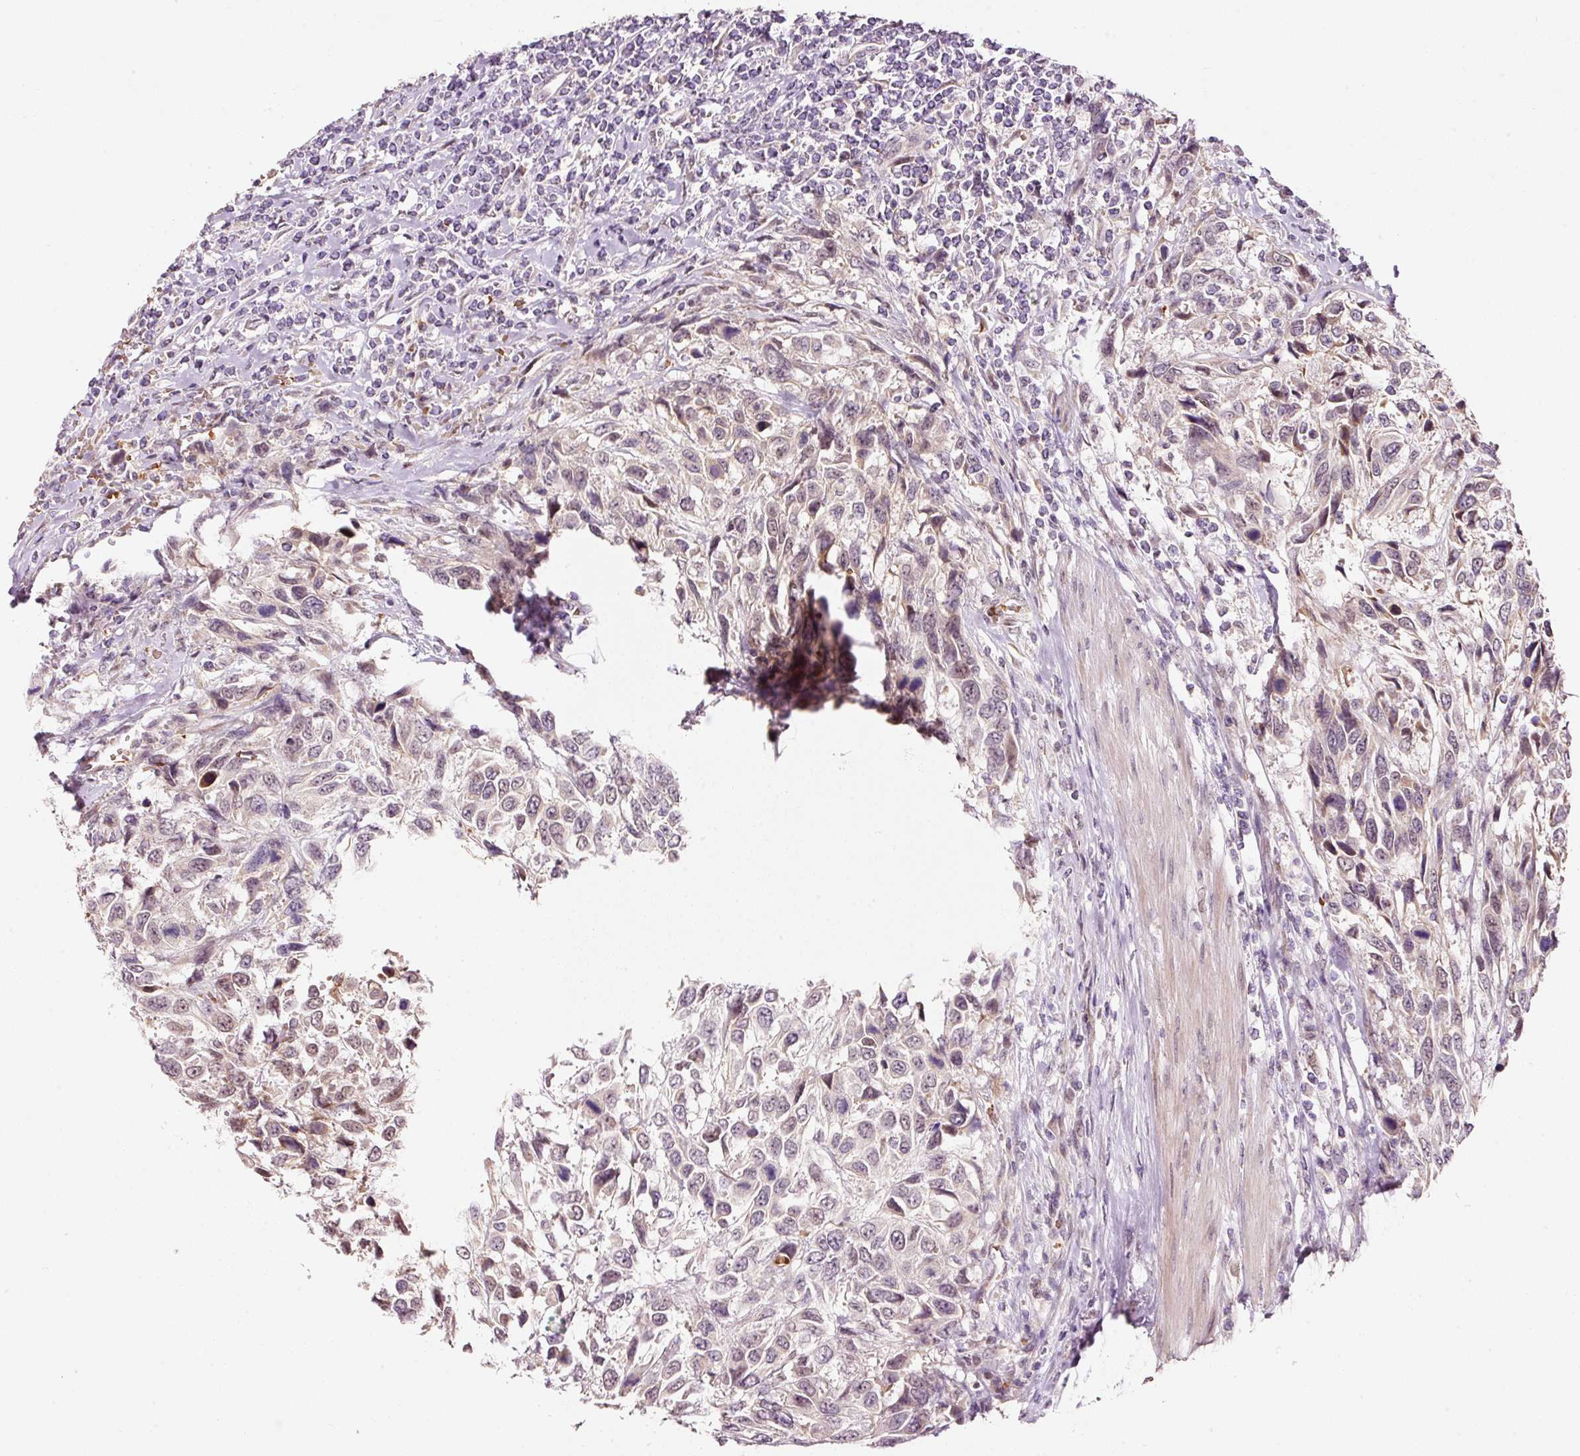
{"staining": {"intensity": "weak", "quantity": "25%-75%", "location": "nuclear"}, "tissue": "urothelial cancer", "cell_type": "Tumor cells", "image_type": "cancer", "snomed": [{"axis": "morphology", "description": "Urothelial carcinoma, High grade"}, {"axis": "topography", "description": "Urinary bladder"}], "caption": "Immunohistochemical staining of human urothelial cancer displays low levels of weak nuclear positivity in approximately 25%-75% of tumor cells.", "gene": "ZNF460", "patient": {"sex": "female", "age": 70}}